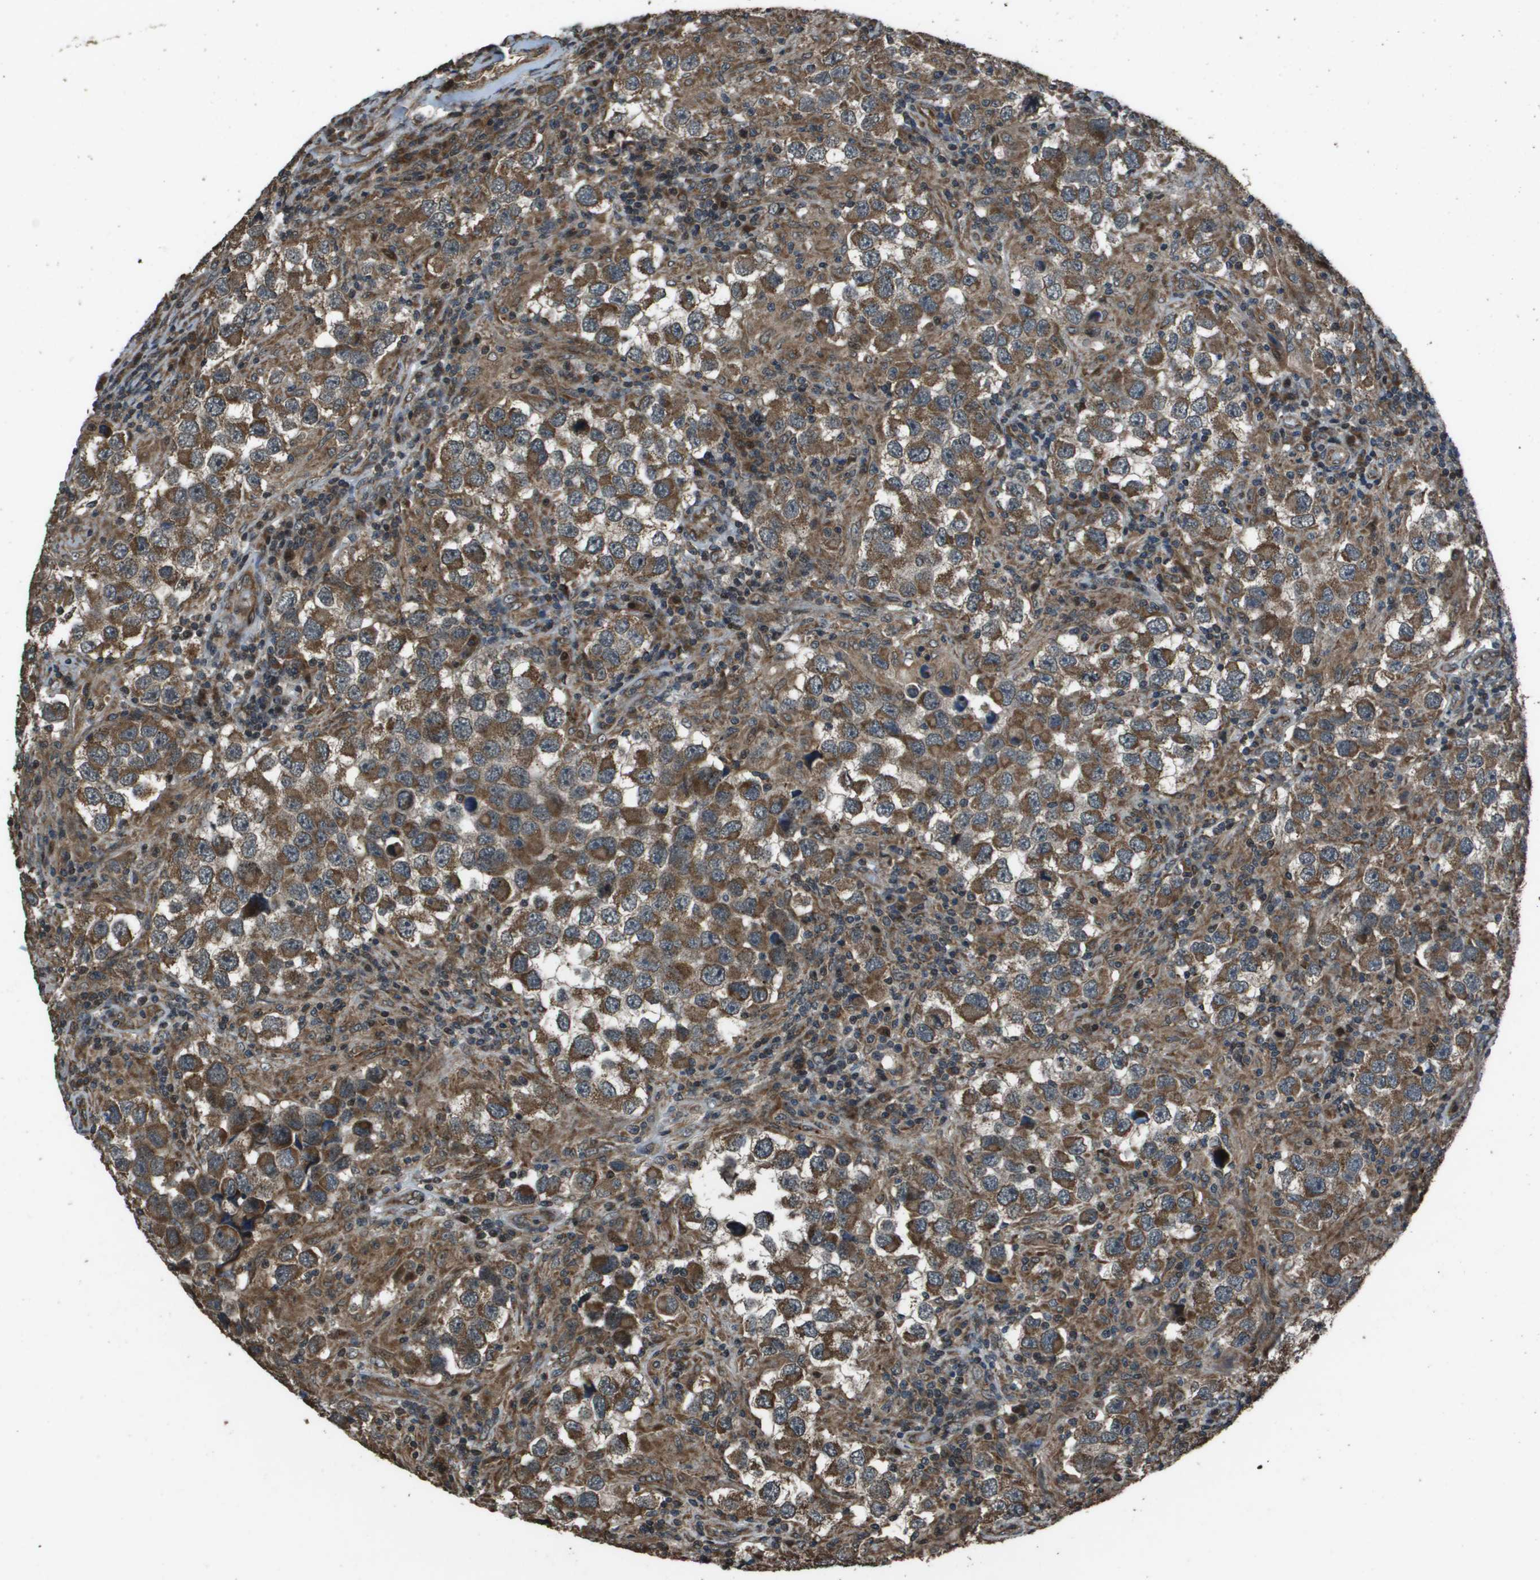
{"staining": {"intensity": "strong", "quantity": ">75%", "location": "cytoplasmic/membranous"}, "tissue": "testis cancer", "cell_type": "Tumor cells", "image_type": "cancer", "snomed": [{"axis": "morphology", "description": "Carcinoma, Embryonal, NOS"}, {"axis": "topography", "description": "Testis"}], "caption": "Immunohistochemical staining of embryonal carcinoma (testis) demonstrates high levels of strong cytoplasmic/membranous expression in approximately >75% of tumor cells.", "gene": "FIG4", "patient": {"sex": "male", "age": 21}}